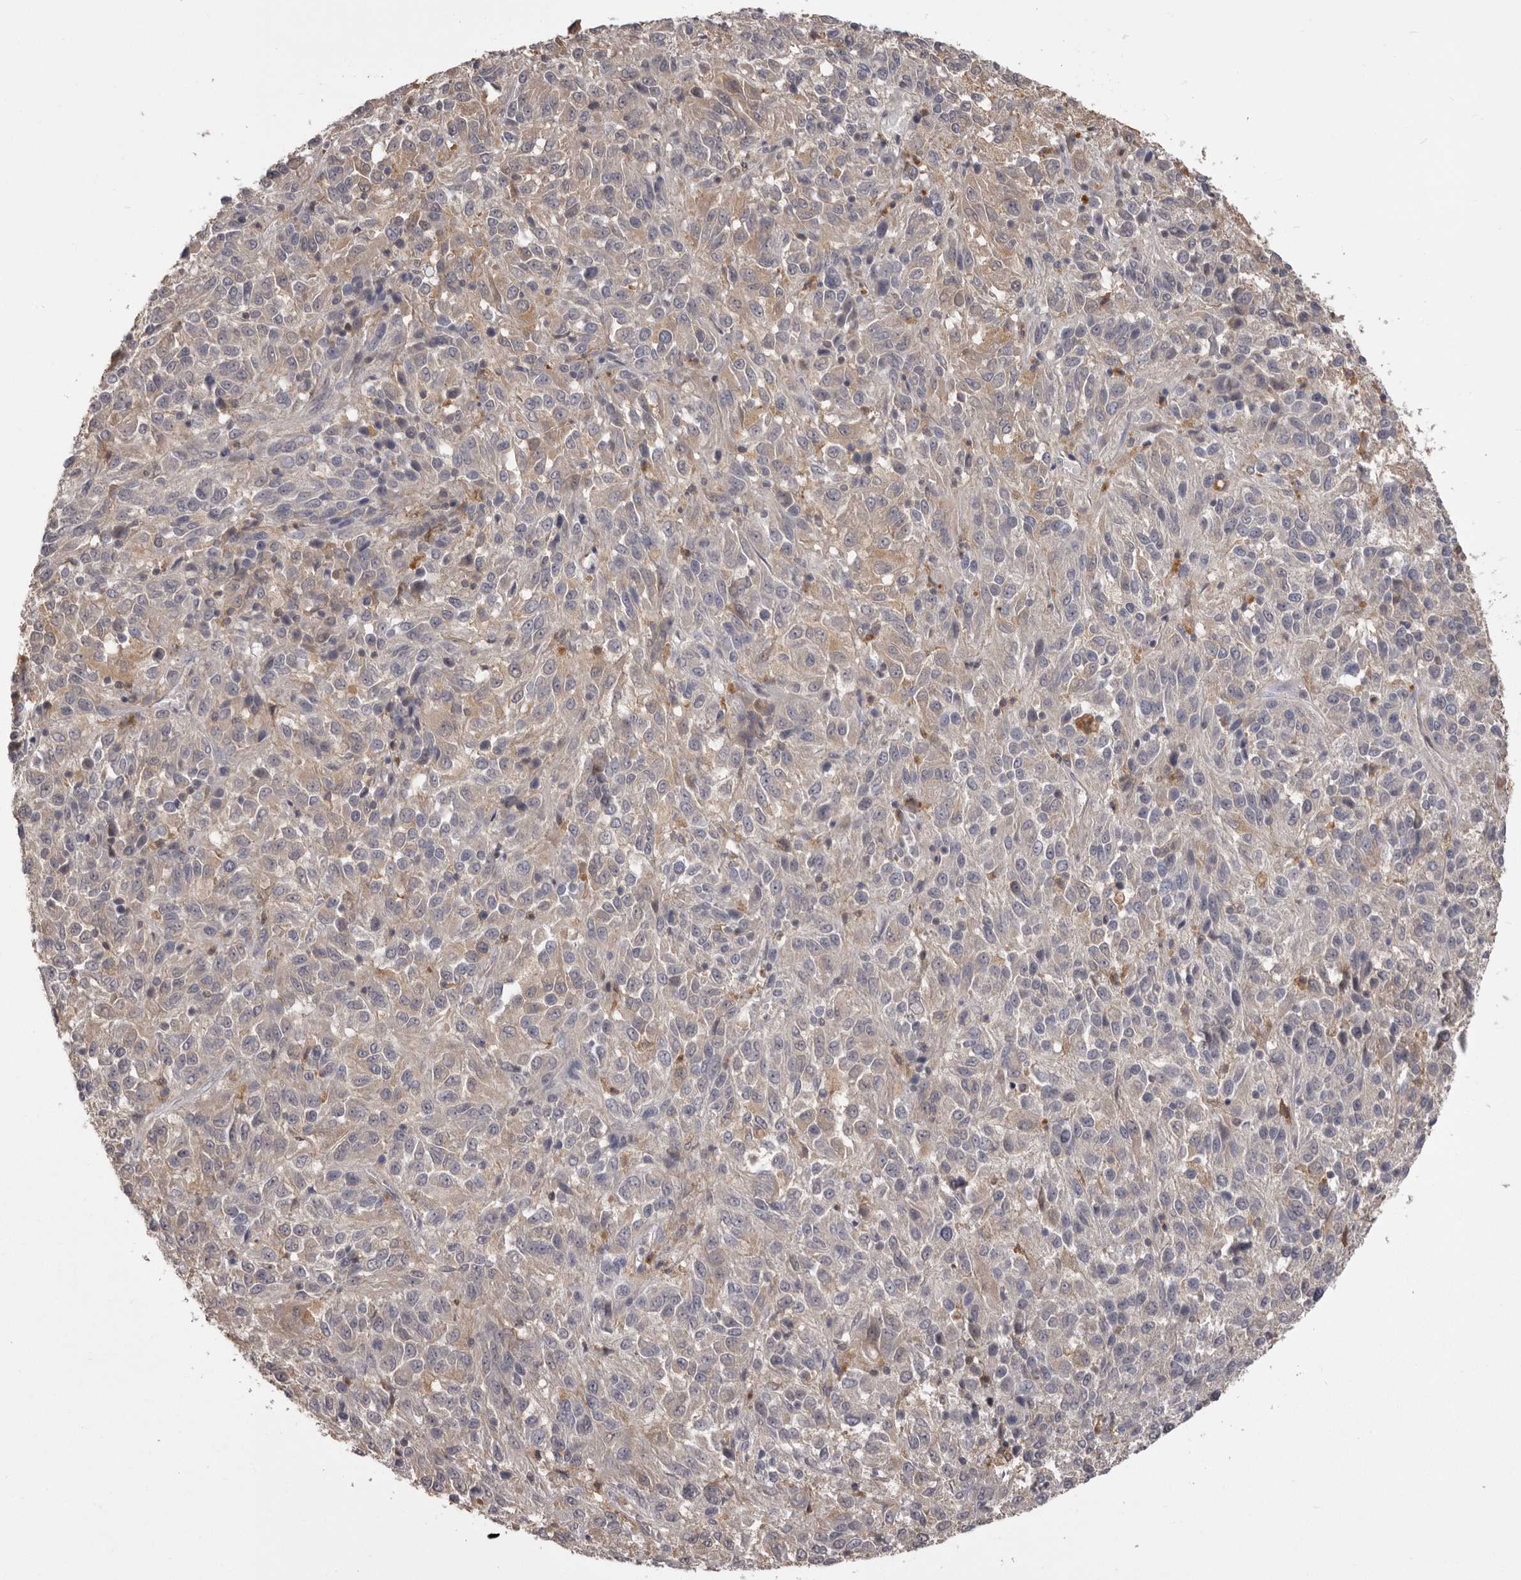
{"staining": {"intensity": "weak", "quantity": "25%-75%", "location": "cytoplasmic/membranous"}, "tissue": "melanoma", "cell_type": "Tumor cells", "image_type": "cancer", "snomed": [{"axis": "morphology", "description": "Malignant melanoma, Metastatic site"}, {"axis": "topography", "description": "Lung"}], "caption": "Brown immunohistochemical staining in melanoma demonstrates weak cytoplasmic/membranous staining in about 25%-75% of tumor cells.", "gene": "MDH1", "patient": {"sex": "male", "age": 64}}